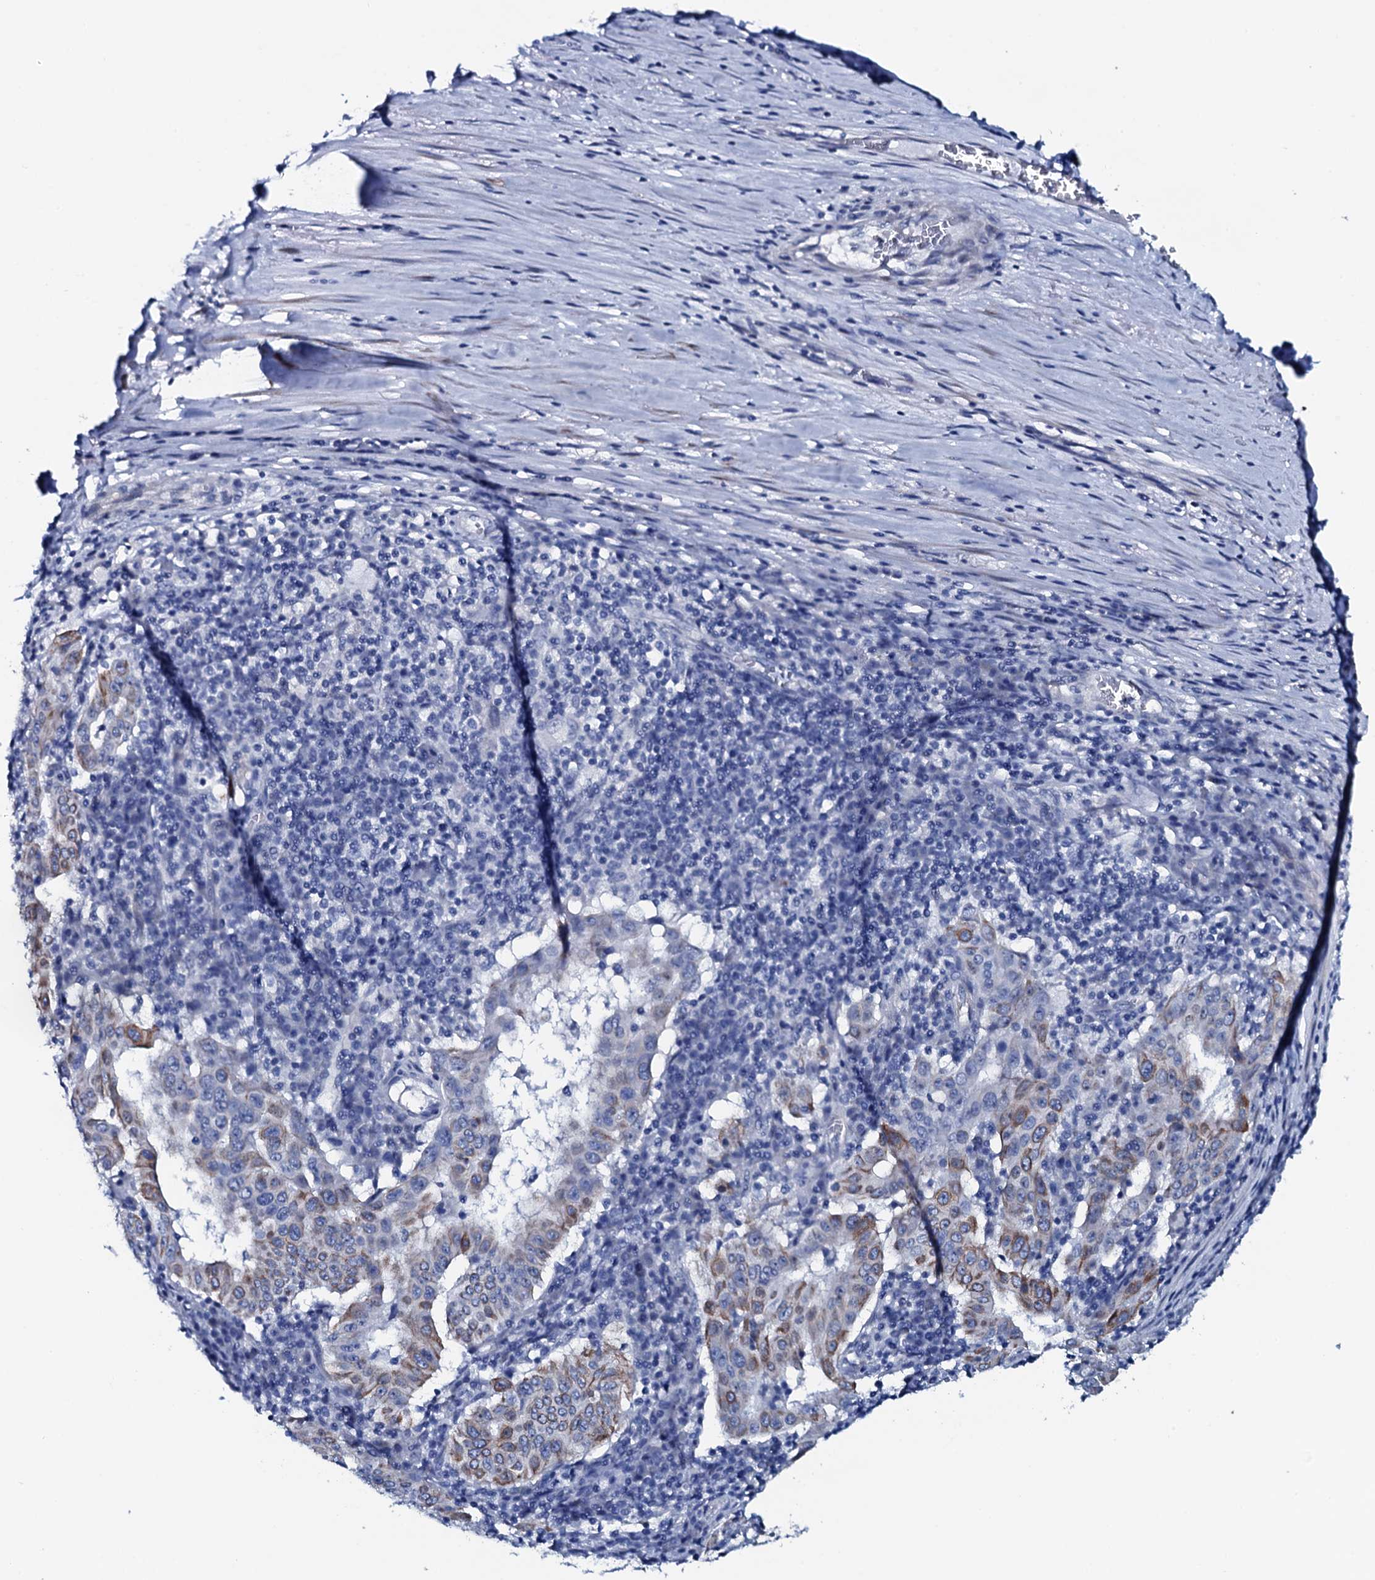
{"staining": {"intensity": "moderate", "quantity": "<25%", "location": "cytoplasmic/membranous"}, "tissue": "pancreatic cancer", "cell_type": "Tumor cells", "image_type": "cancer", "snomed": [{"axis": "morphology", "description": "Adenocarcinoma, NOS"}, {"axis": "topography", "description": "Pancreas"}], "caption": "Protein staining of pancreatic cancer (adenocarcinoma) tissue demonstrates moderate cytoplasmic/membranous positivity in about <25% of tumor cells.", "gene": "GYS2", "patient": {"sex": "male", "age": 63}}